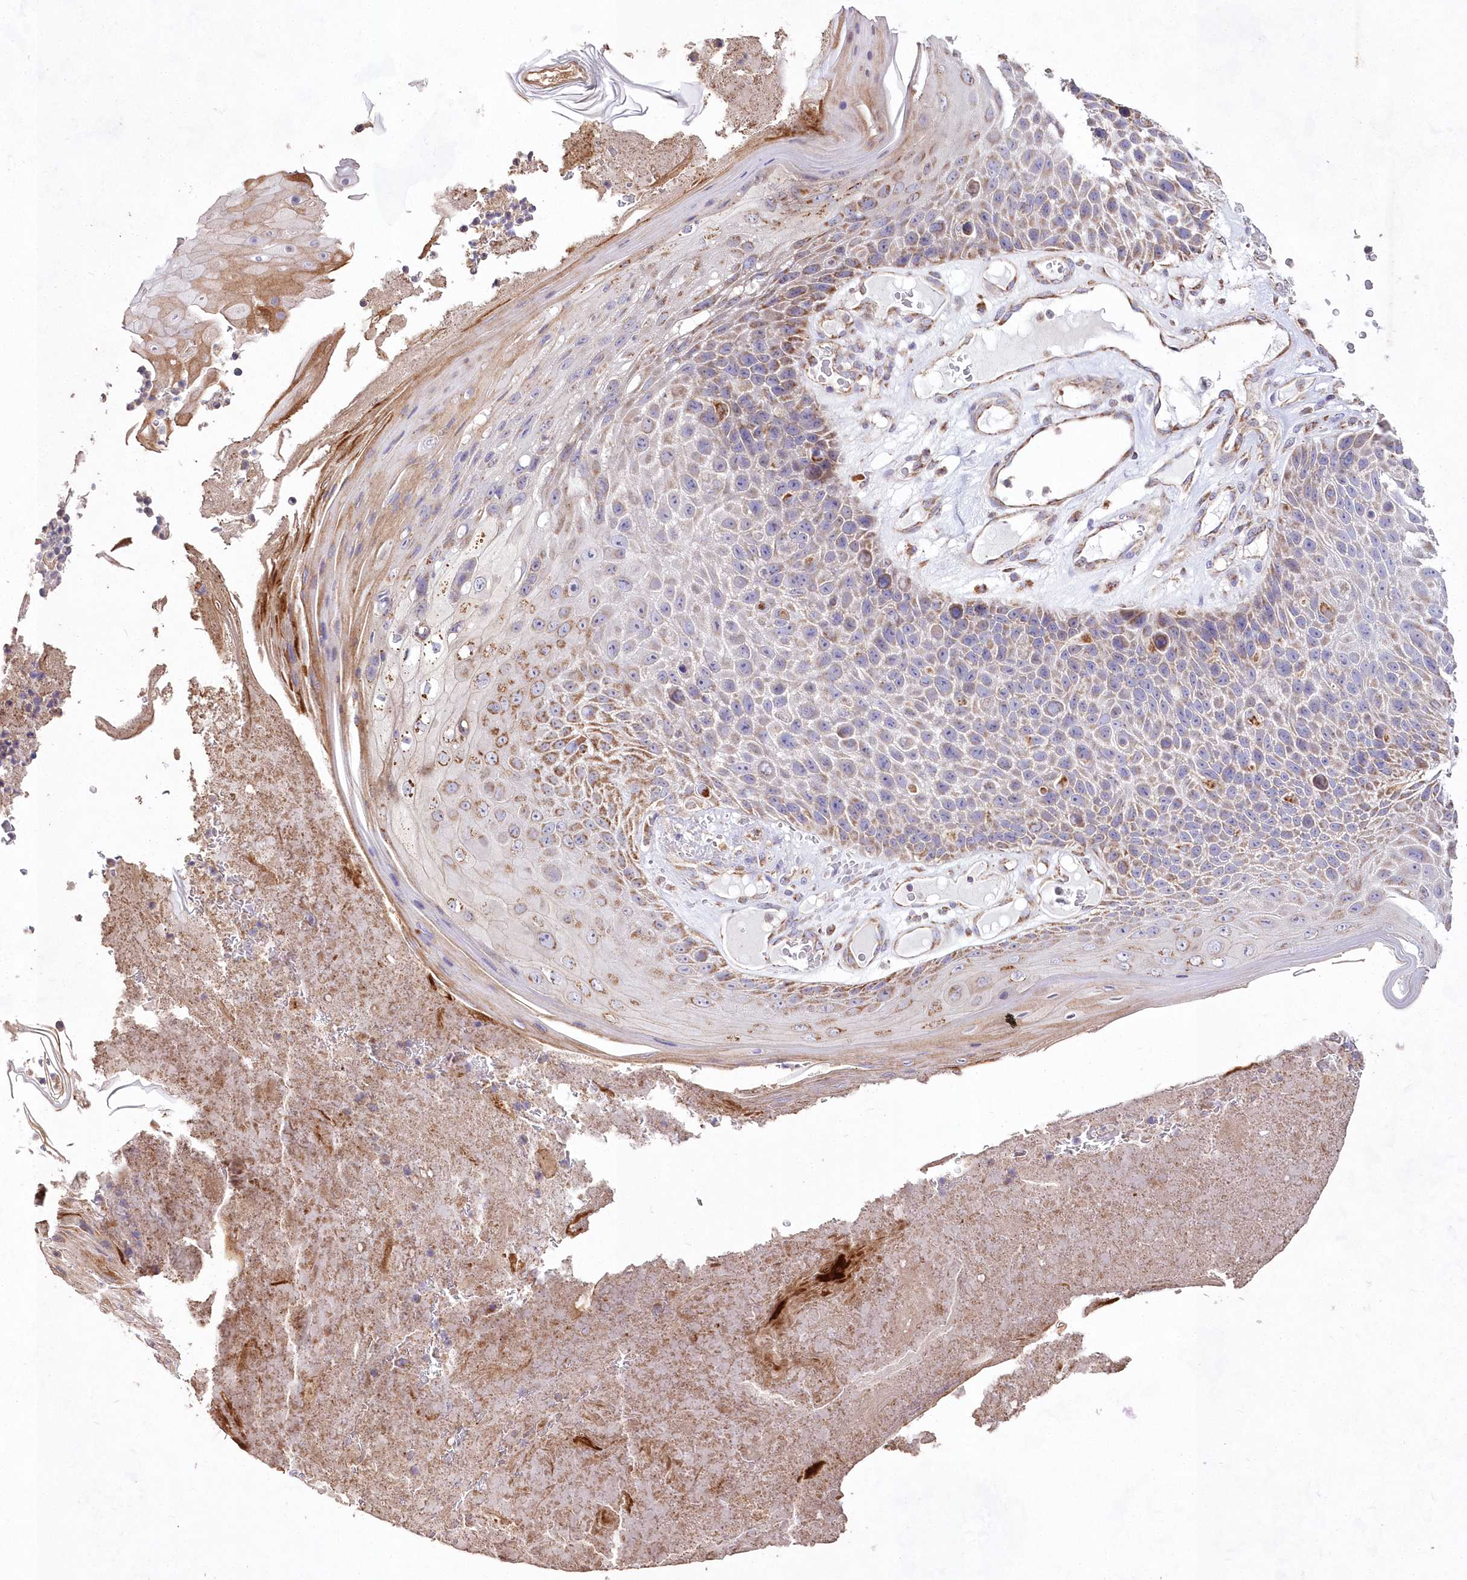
{"staining": {"intensity": "moderate", "quantity": "<25%", "location": "cytoplasmic/membranous"}, "tissue": "skin cancer", "cell_type": "Tumor cells", "image_type": "cancer", "snomed": [{"axis": "morphology", "description": "Squamous cell carcinoma, NOS"}, {"axis": "topography", "description": "Skin"}], "caption": "Skin squamous cell carcinoma was stained to show a protein in brown. There is low levels of moderate cytoplasmic/membranous staining in about <25% of tumor cells.", "gene": "HADHB", "patient": {"sex": "female", "age": 88}}